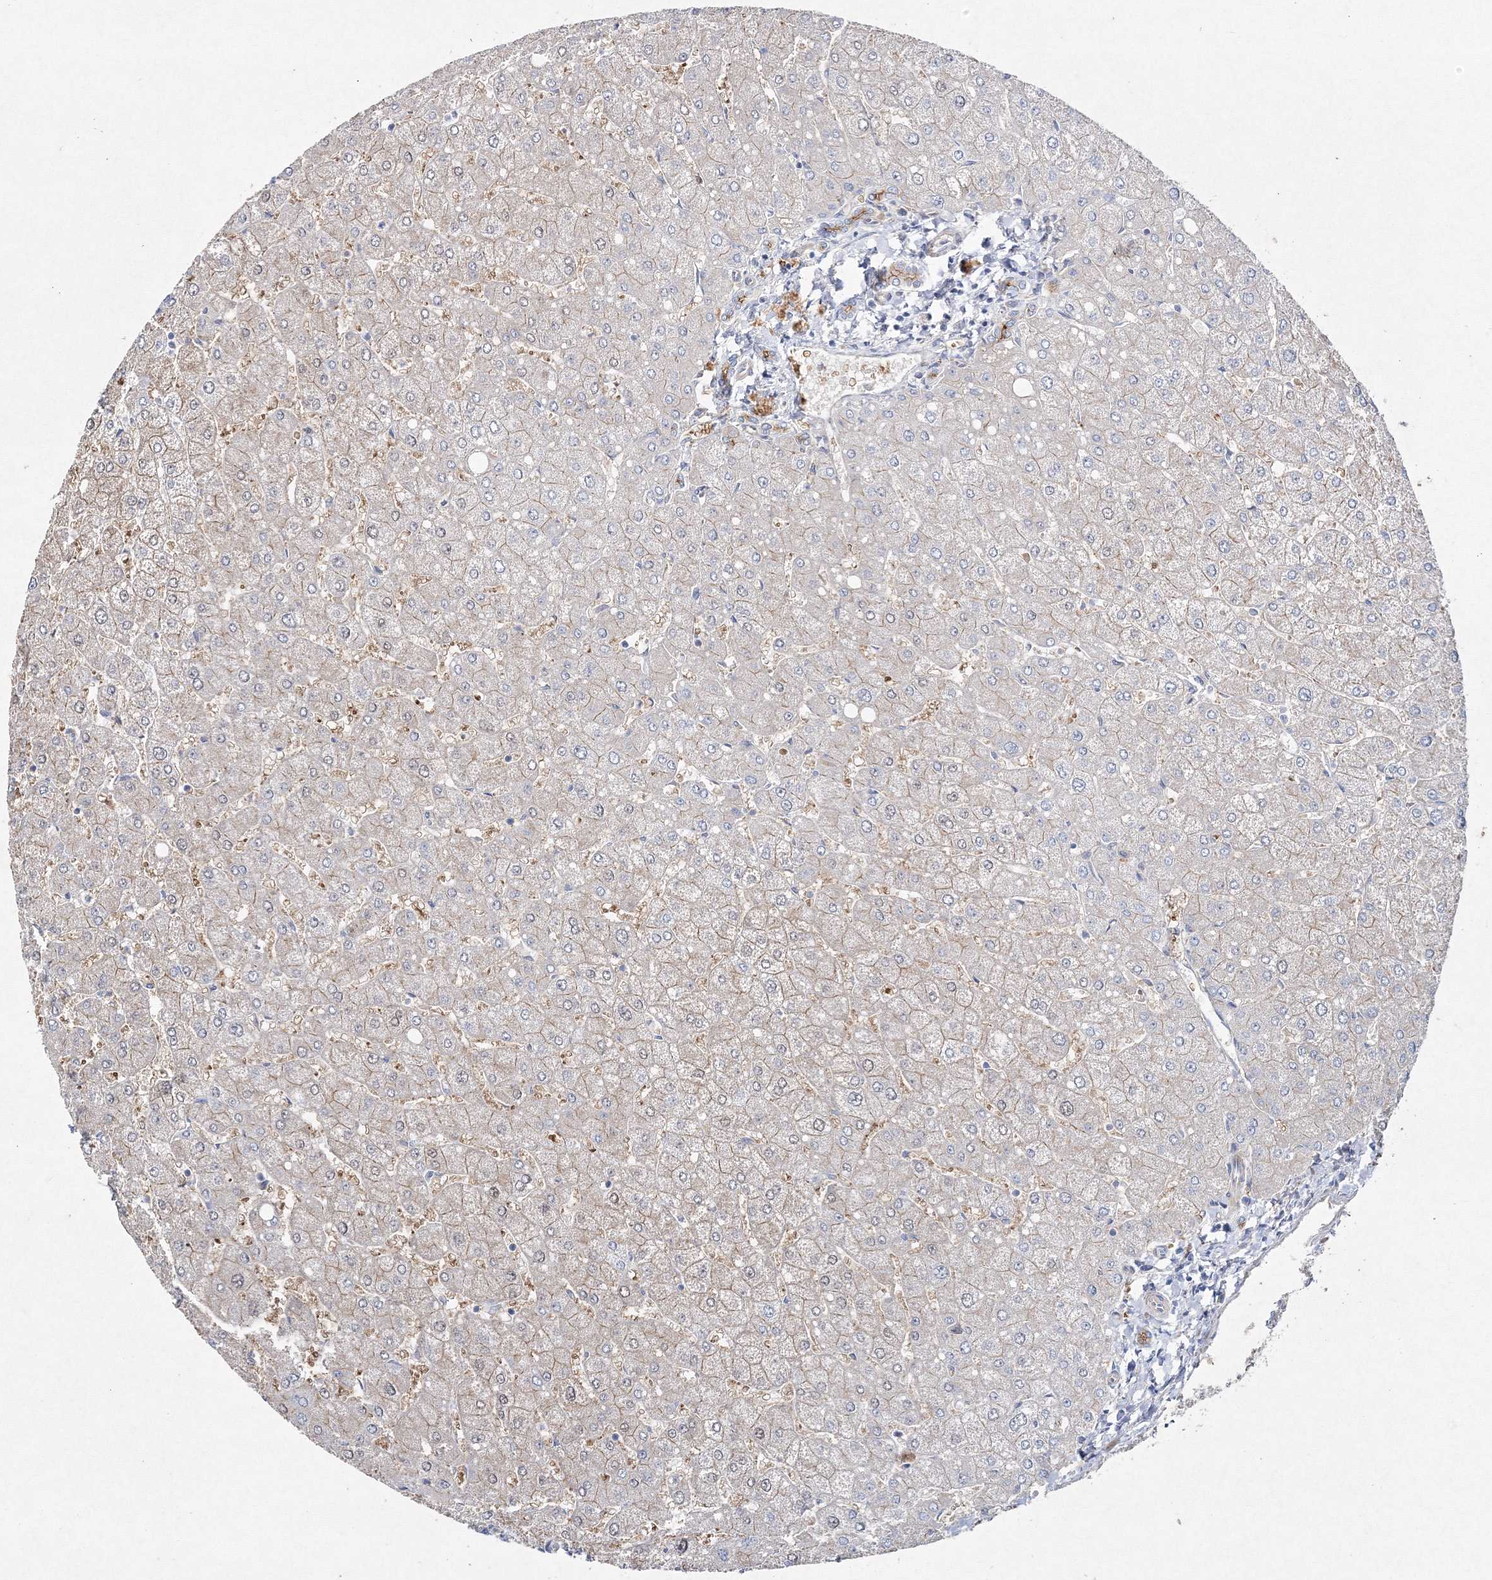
{"staining": {"intensity": "moderate", "quantity": "25%-75%", "location": "cytoplasmic/membranous"}, "tissue": "liver", "cell_type": "Cholangiocytes", "image_type": "normal", "snomed": [{"axis": "morphology", "description": "Normal tissue, NOS"}, {"axis": "topography", "description": "Liver"}], "caption": "The photomicrograph exhibits staining of unremarkable liver, revealing moderate cytoplasmic/membranous protein staining (brown color) within cholangiocytes.", "gene": "NAA40", "patient": {"sex": "male", "age": 55}}